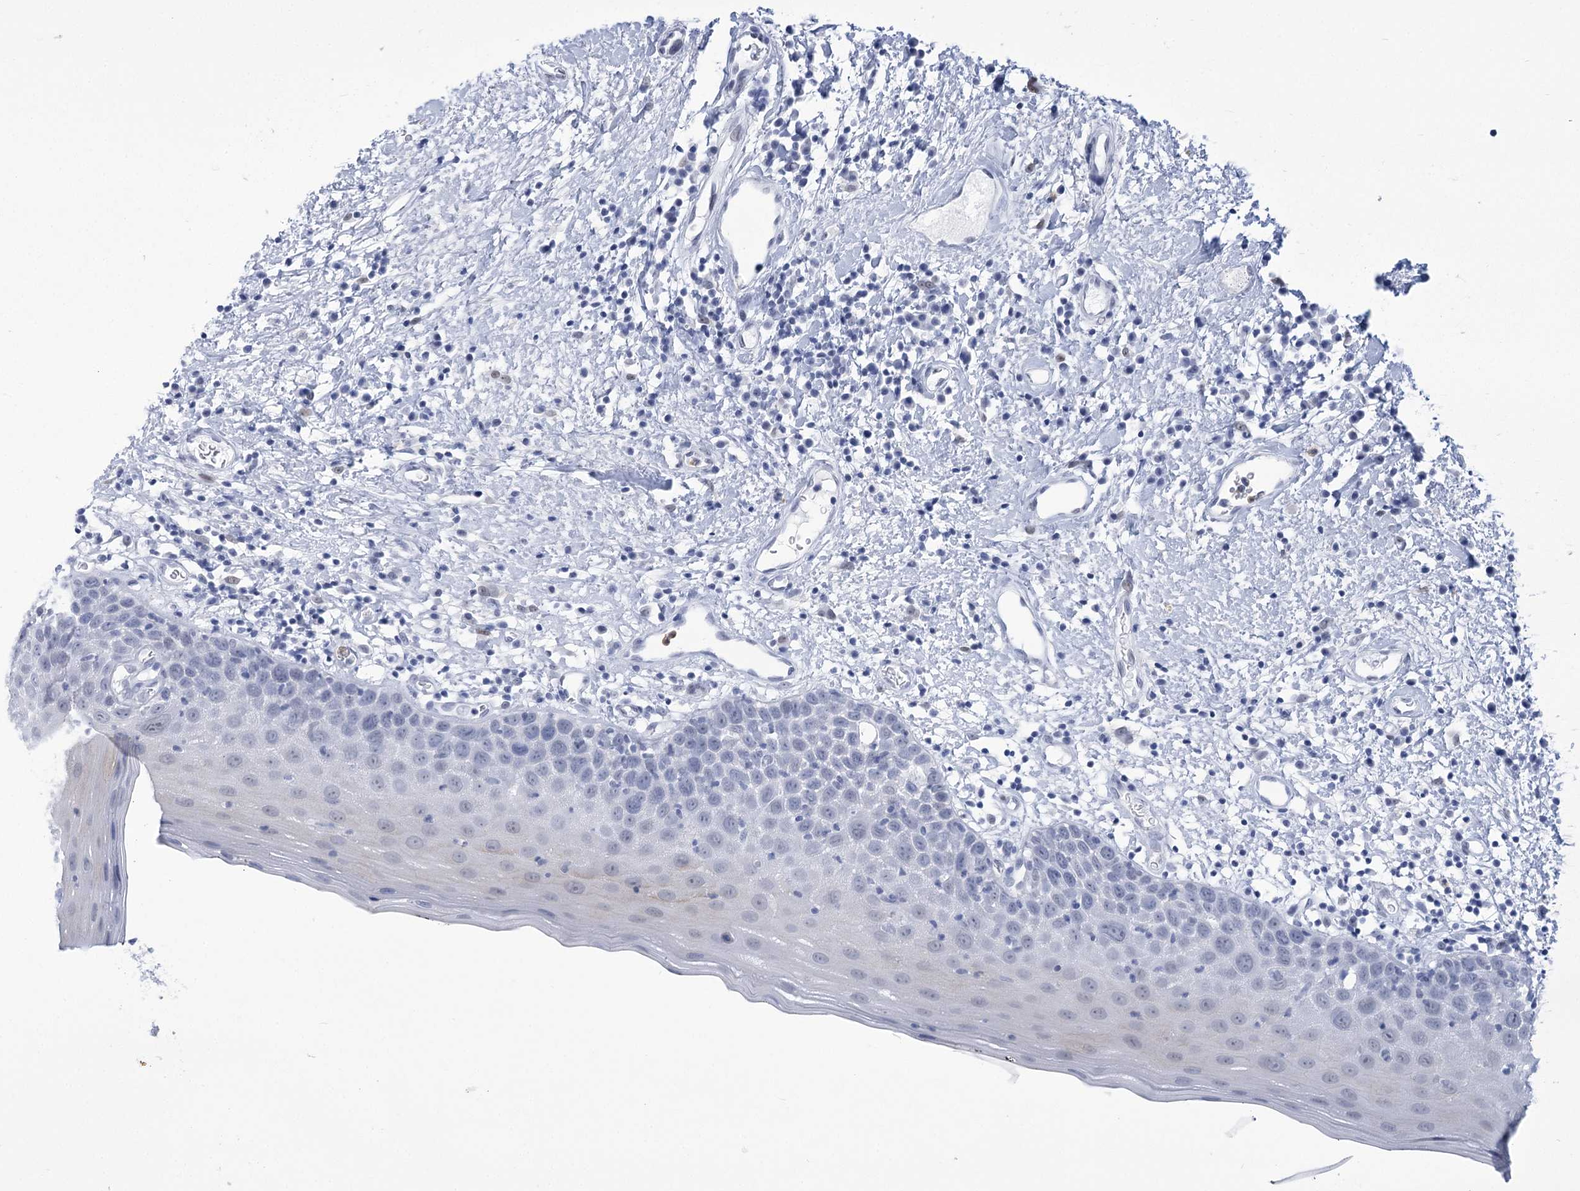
{"staining": {"intensity": "moderate", "quantity": "<25%", "location": "cytoplasmic/membranous"}, "tissue": "oral mucosa", "cell_type": "Squamous epithelial cells", "image_type": "normal", "snomed": [{"axis": "morphology", "description": "Normal tissue, NOS"}, {"axis": "topography", "description": "Oral tissue"}], "caption": "Immunohistochemical staining of unremarkable human oral mucosa shows <25% levels of moderate cytoplasmic/membranous protein staining in approximately <25% of squamous epithelial cells.", "gene": "HORMAD1", "patient": {"sex": "male", "age": 74}}